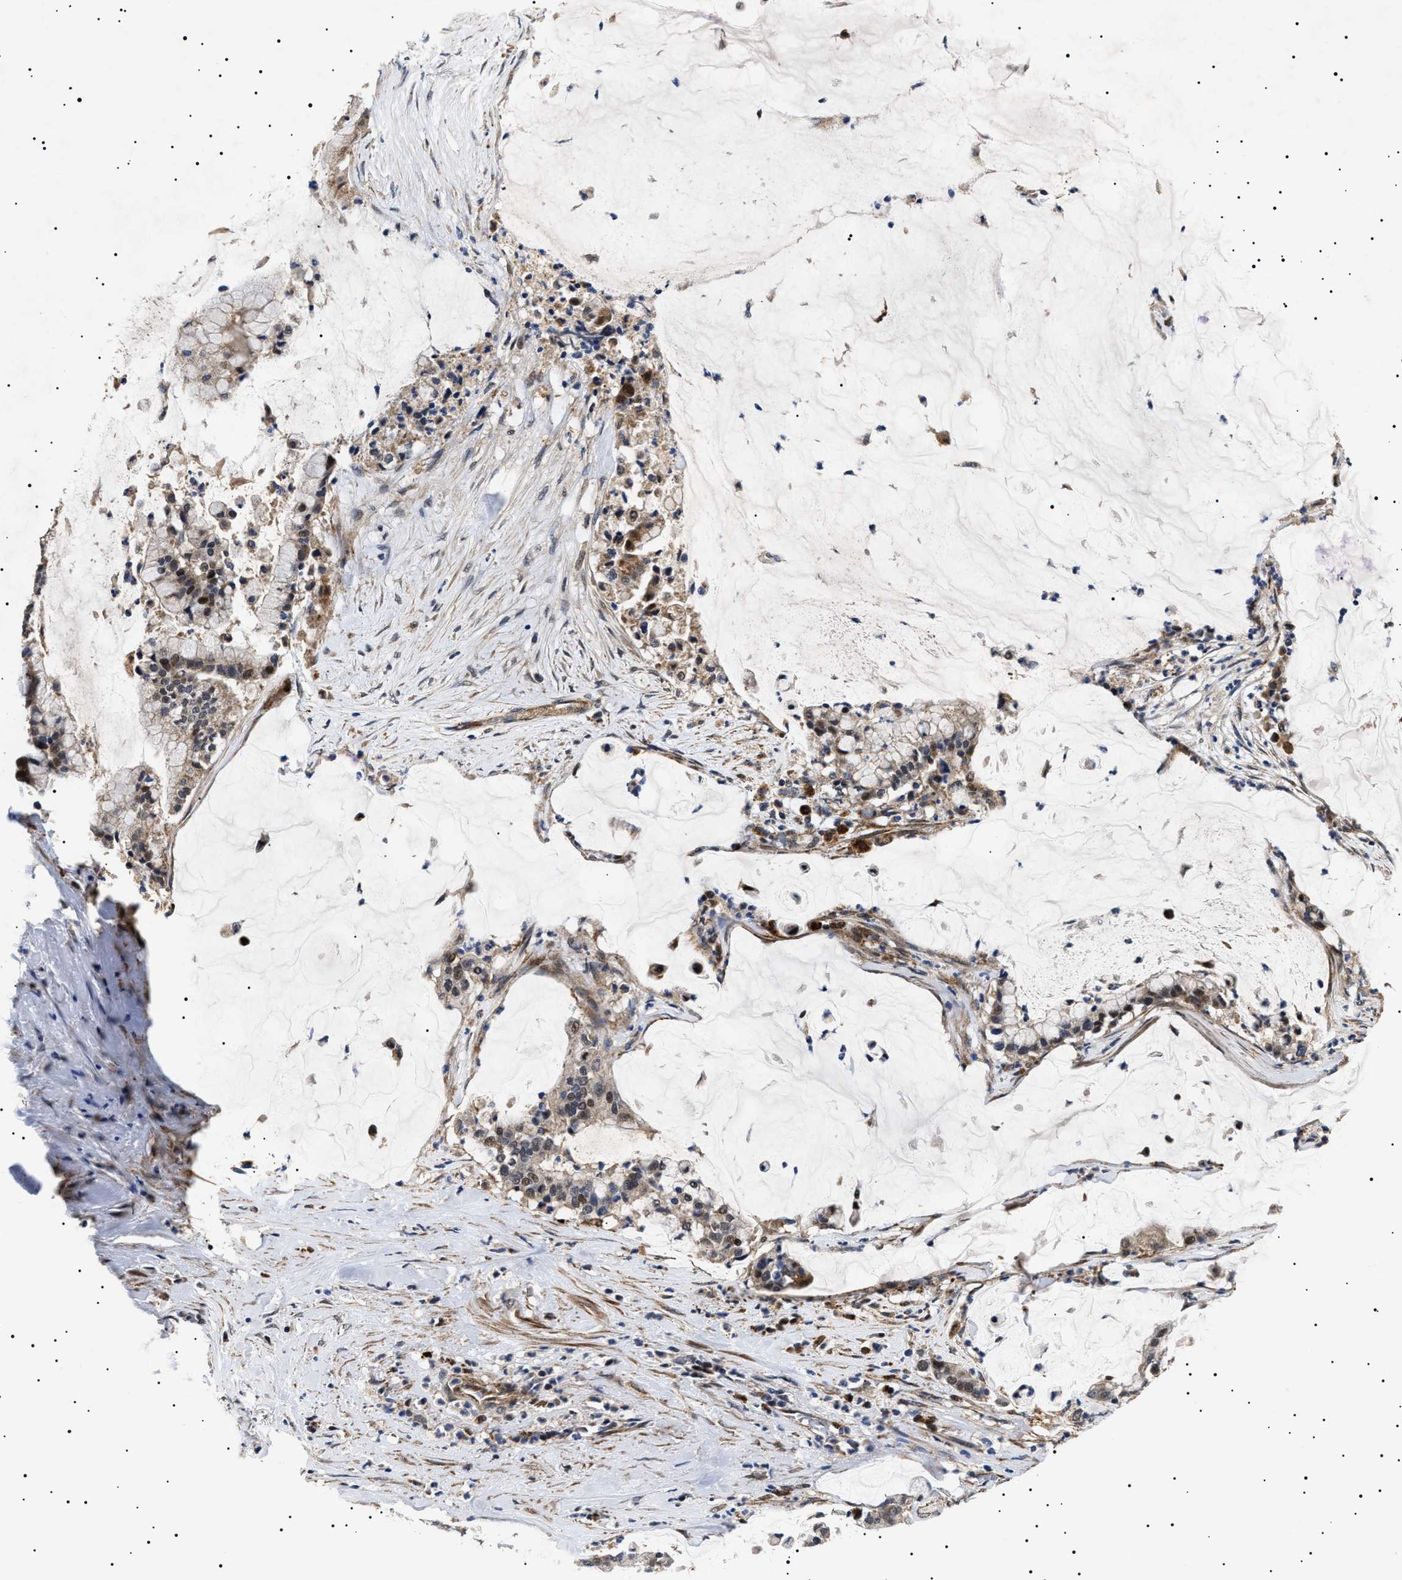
{"staining": {"intensity": "weak", "quantity": "<25%", "location": "cytoplasmic/membranous"}, "tissue": "pancreatic cancer", "cell_type": "Tumor cells", "image_type": "cancer", "snomed": [{"axis": "morphology", "description": "Adenocarcinoma, NOS"}, {"axis": "topography", "description": "Pancreas"}], "caption": "This is an immunohistochemistry (IHC) photomicrograph of pancreatic cancer. There is no staining in tumor cells.", "gene": "RAB34", "patient": {"sex": "male", "age": 41}}